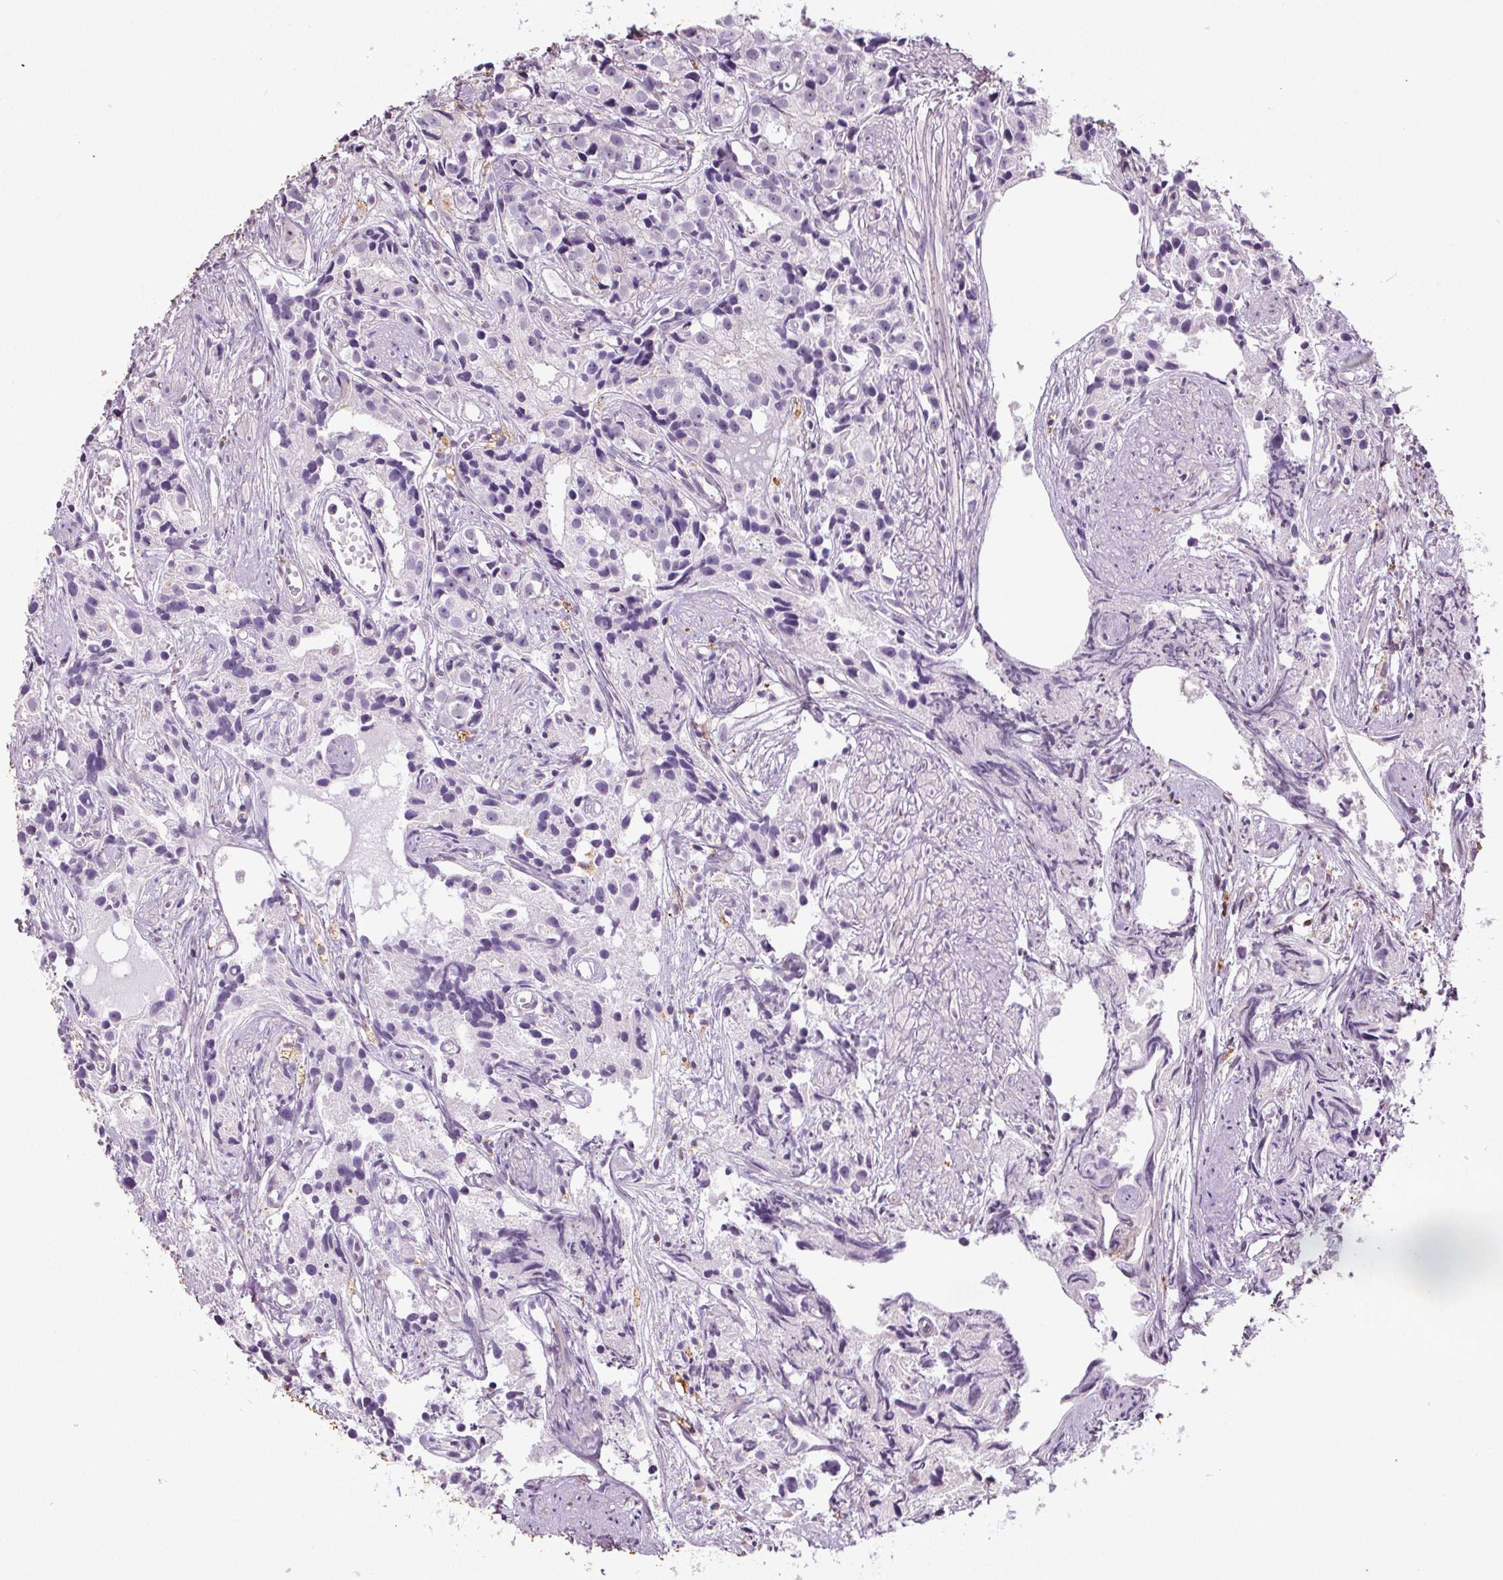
{"staining": {"intensity": "negative", "quantity": "none", "location": "none"}, "tissue": "prostate cancer", "cell_type": "Tumor cells", "image_type": "cancer", "snomed": [{"axis": "morphology", "description": "Adenocarcinoma, High grade"}, {"axis": "topography", "description": "Prostate"}], "caption": "Immunohistochemical staining of human prostate cancer exhibits no significant staining in tumor cells. The staining is performed using DAB brown chromogen with nuclei counter-stained in using hematoxylin.", "gene": "C19orf84", "patient": {"sex": "male", "age": 75}}